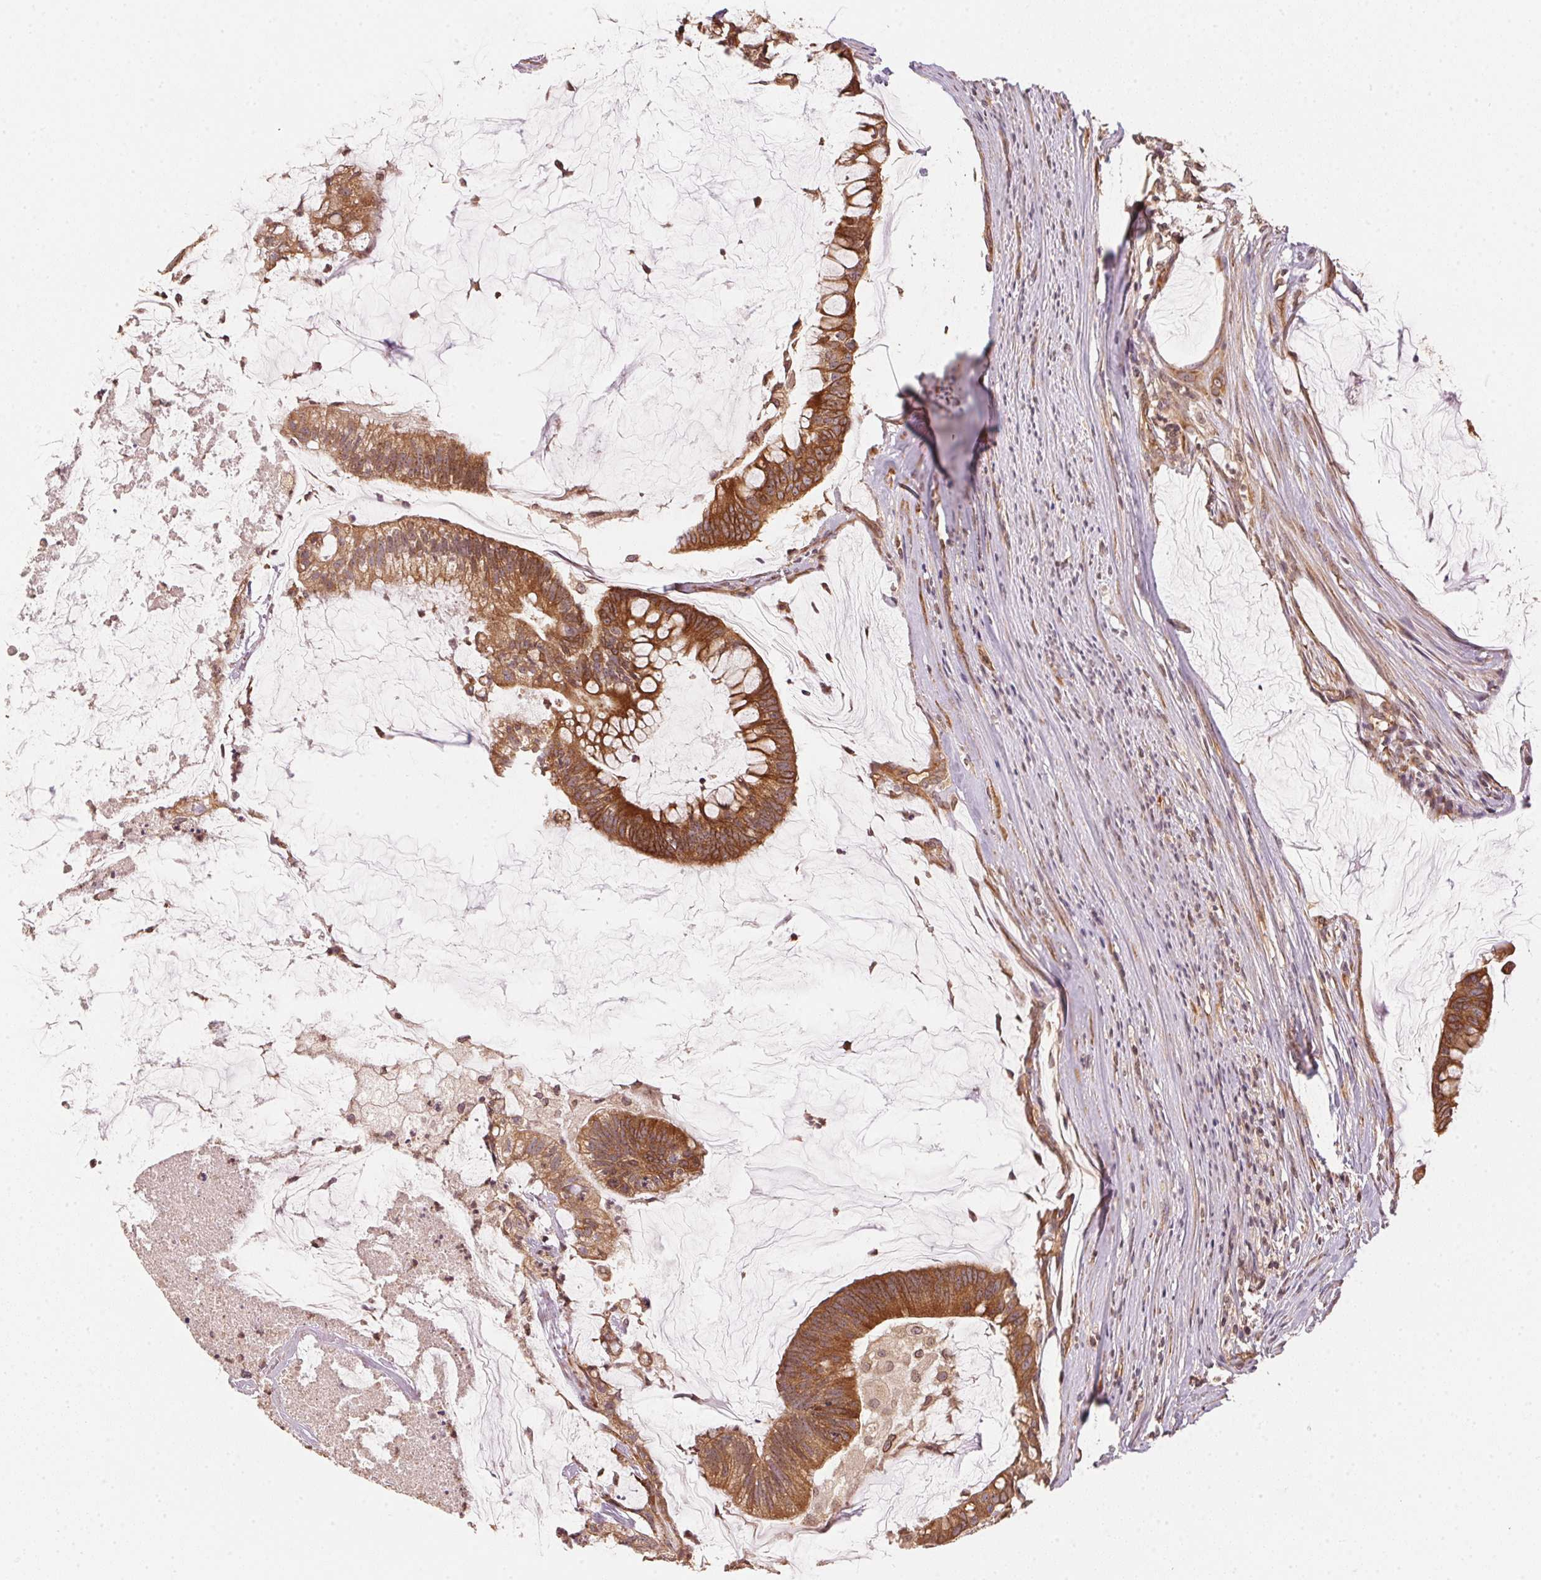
{"staining": {"intensity": "strong", "quantity": ">75%", "location": "cytoplasmic/membranous"}, "tissue": "colorectal cancer", "cell_type": "Tumor cells", "image_type": "cancer", "snomed": [{"axis": "morphology", "description": "Adenocarcinoma, NOS"}, {"axis": "topography", "description": "Colon"}], "caption": "Strong cytoplasmic/membranous protein expression is appreciated in approximately >75% of tumor cells in adenocarcinoma (colorectal).", "gene": "STRN4", "patient": {"sex": "male", "age": 62}}